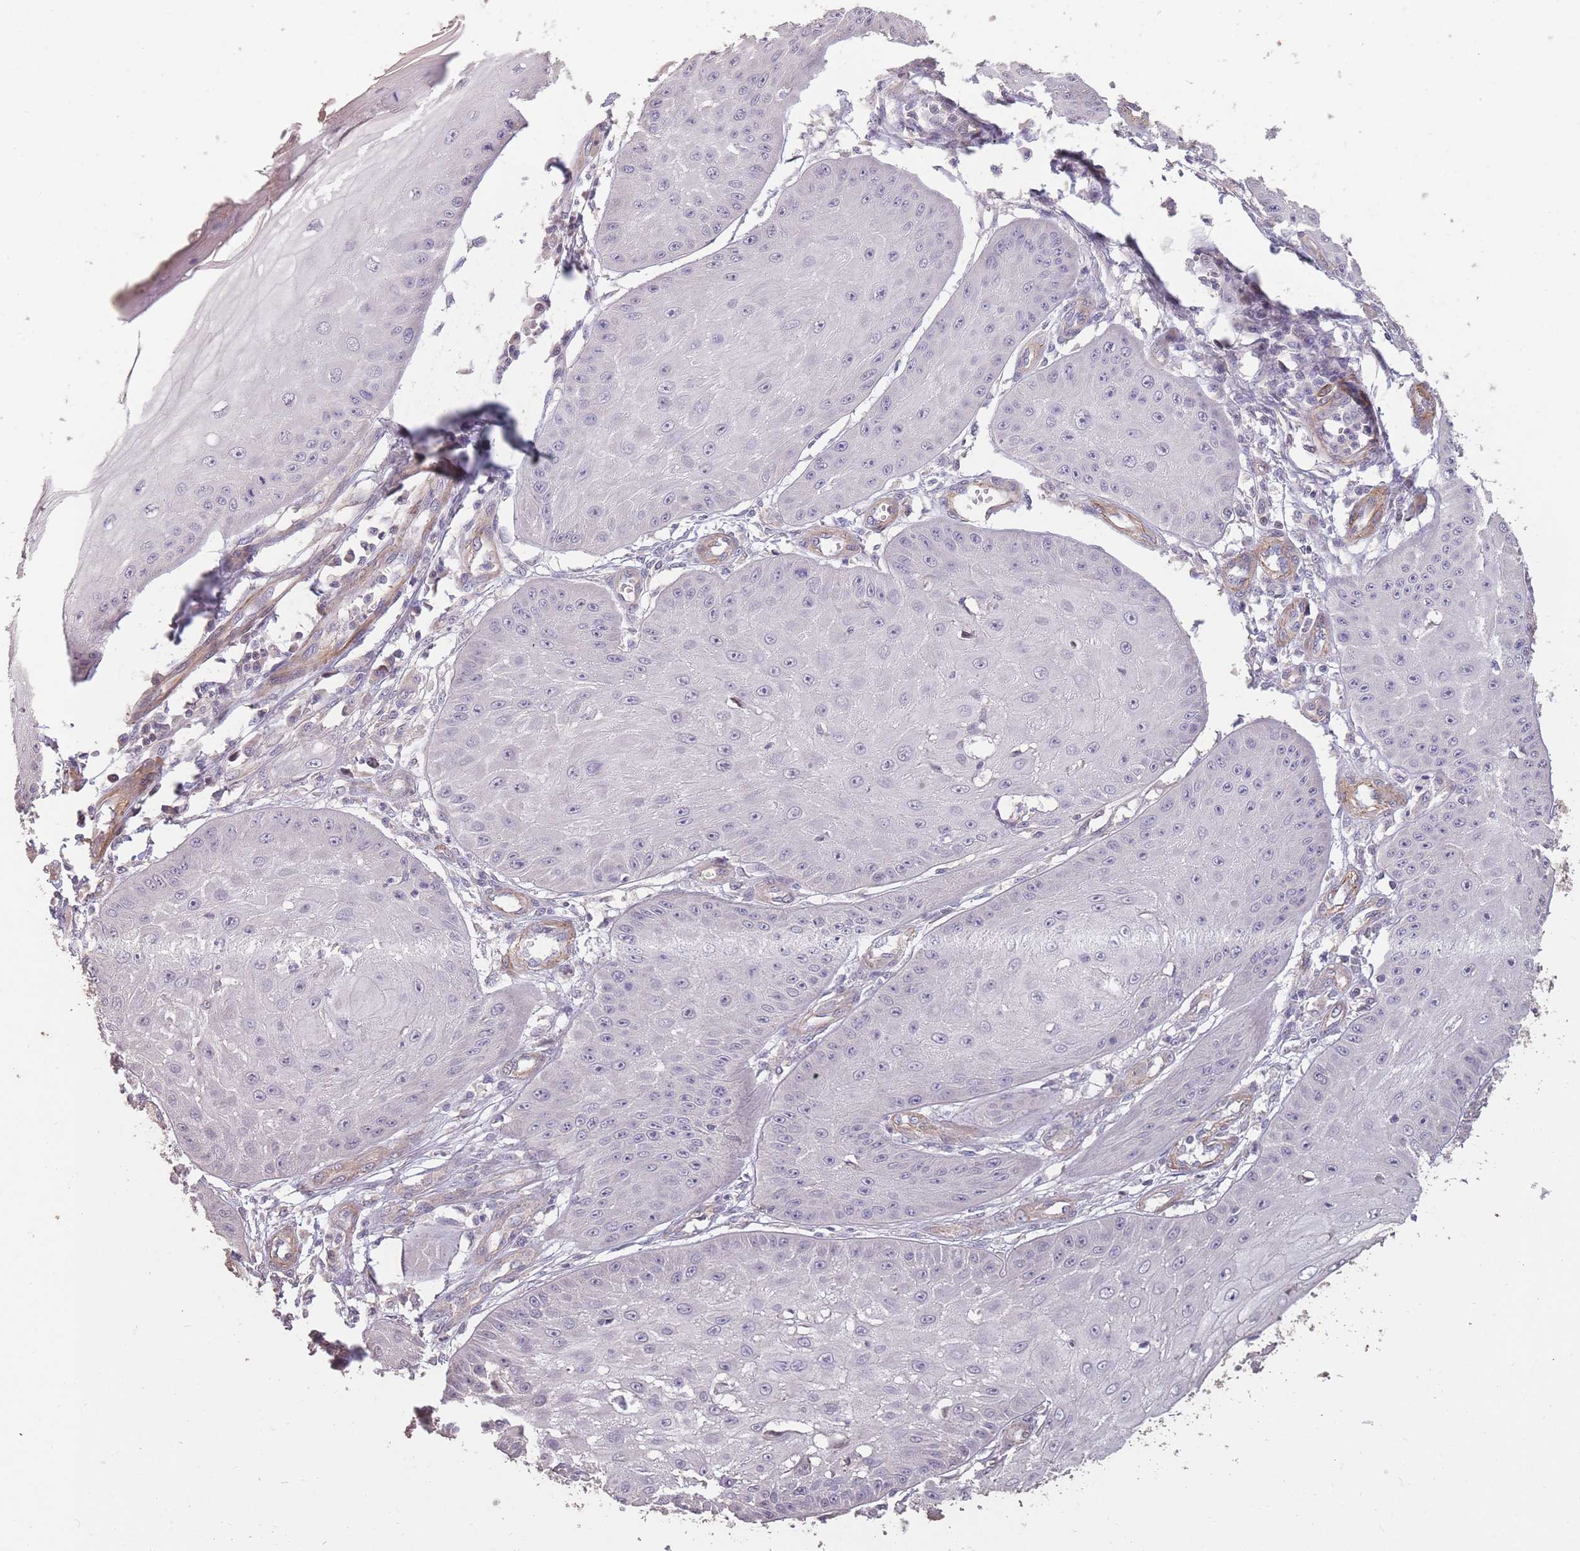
{"staining": {"intensity": "negative", "quantity": "none", "location": "none"}, "tissue": "skin cancer", "cell_type": "Tumor cells", "image_type": "cancer", "snomed": [{"axis": "morphology", "description": "Squamous cell carcinoma, NOS"}, {"axis": "topography", "description": "Skin"}], "caption": "IHC micrograph of neoplastic tissue: human skin cancer (squamous cell carcinoma) stained with DAB reveals no significant protein staining in tumor cells.", "gene": "NLRC4", "patient": {"sex": "male", "age": 70}}